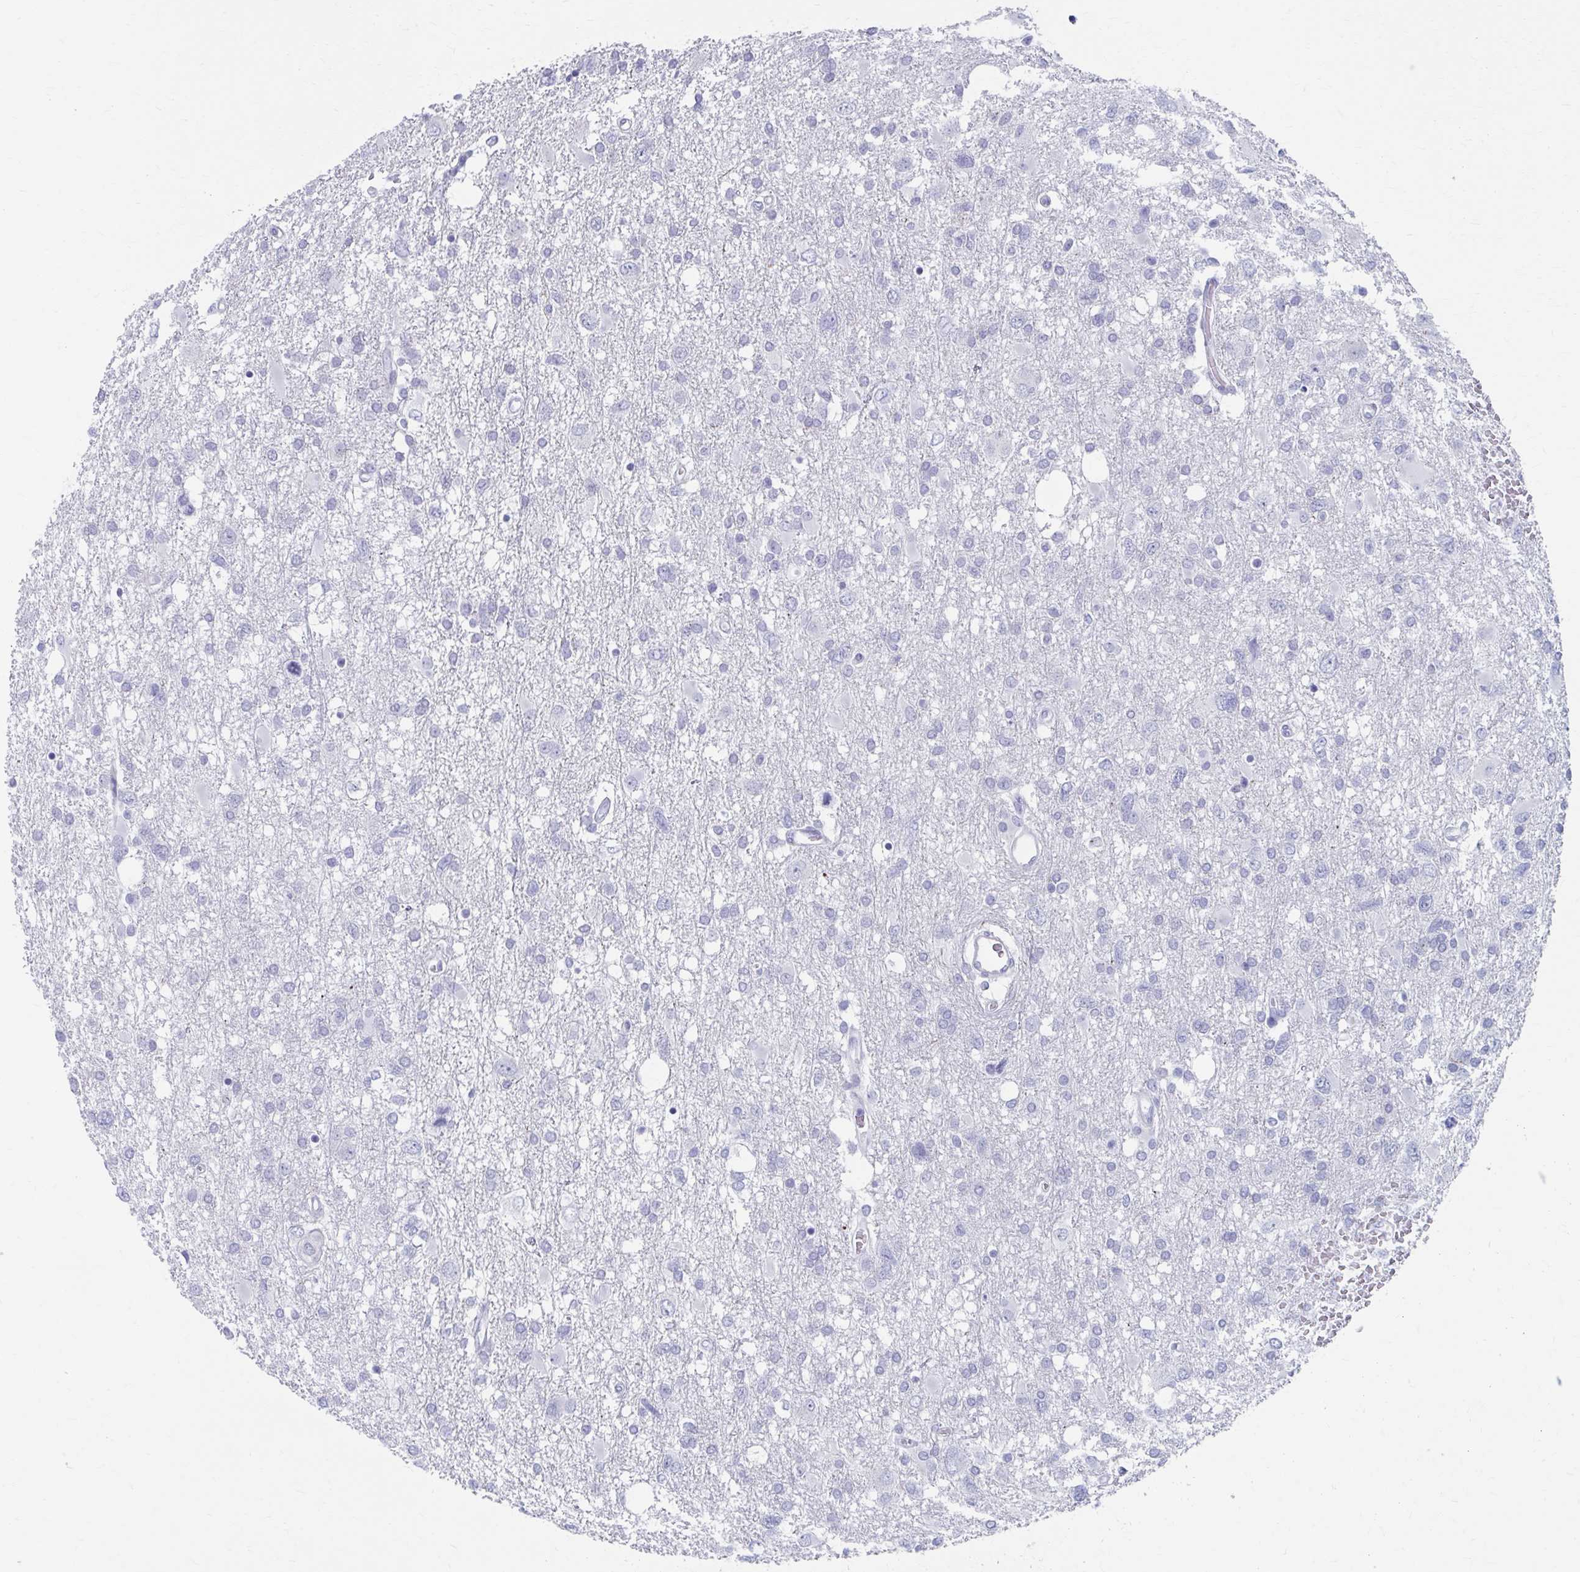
{"staining": {"intensity": "negative", "quantity": "none", "location": "none"}, "tissue": "glioma", "cell_type": "Tumor cells", "image_type": "cancer", "snomed": [{"axis": "morphology", "description": "Glioma, malignant, High grade"}, {"axis": "topography", "description": "Brain"}], "caption": "Tumor cells are negative for brown protein staining in glioma. (Immunohistochemistry, brightfield microscopy, high magnification).", "gene": "OLFM2", "patient": {"sex": "male", "age": 61}}